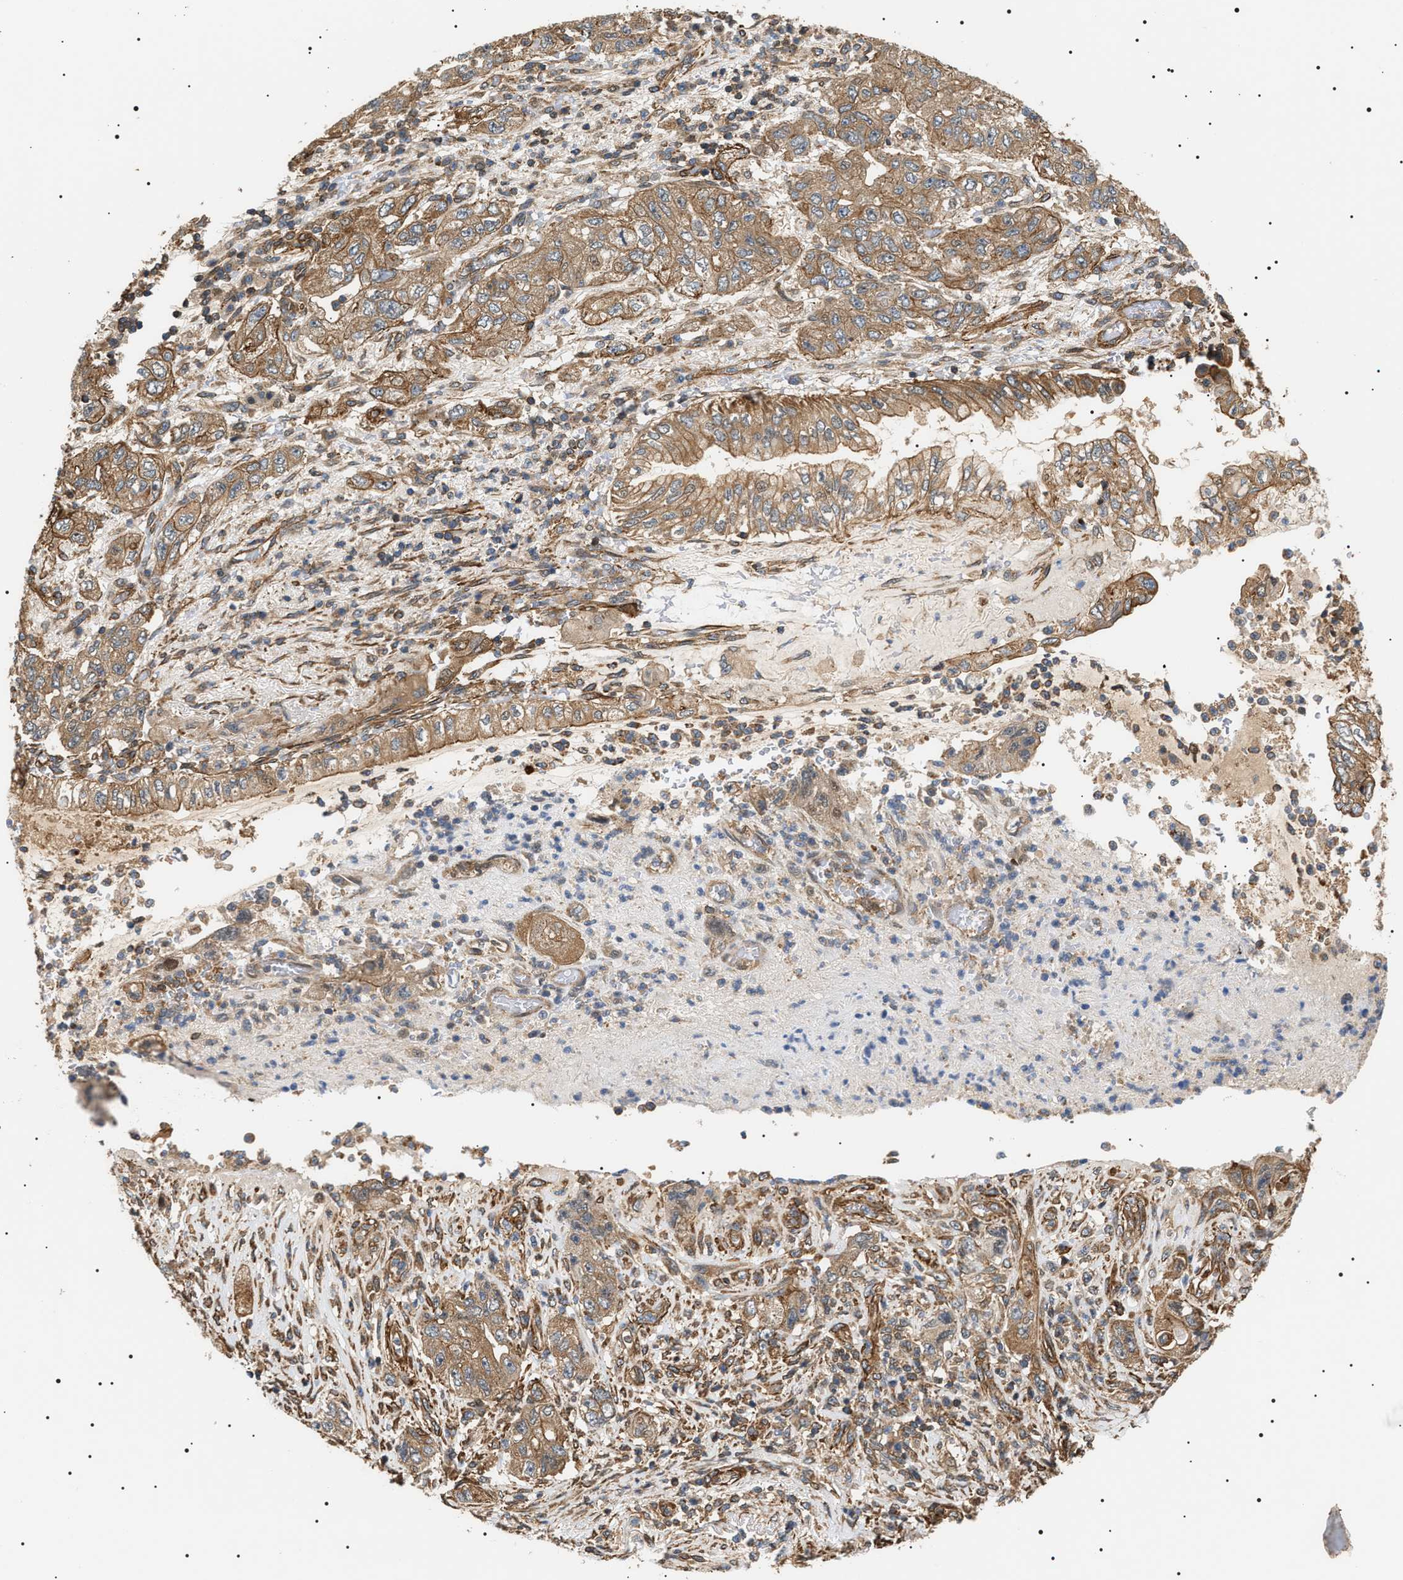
{"staining": {"intensity": "moderate", "quantity": ">75%", "location": "cytoplasmic/membranous"}, "tissue": "pancreatic cancer", "cell_type": "Tumor cells", "image_type": "cancer", "snomed": [{"axis": "morphology", "description": "Adenocarcinoma, NOS"}, {"axis": "topography", "description": "Pancreas"}], "caption": "Protein expression analysis of pancreatic cancer shows moderate cytoplasmic/membranous expression in approximately >75% of tumor cells.", "gene": "SH3GLB2", "patient": {"sex": "female", "age": 73}}